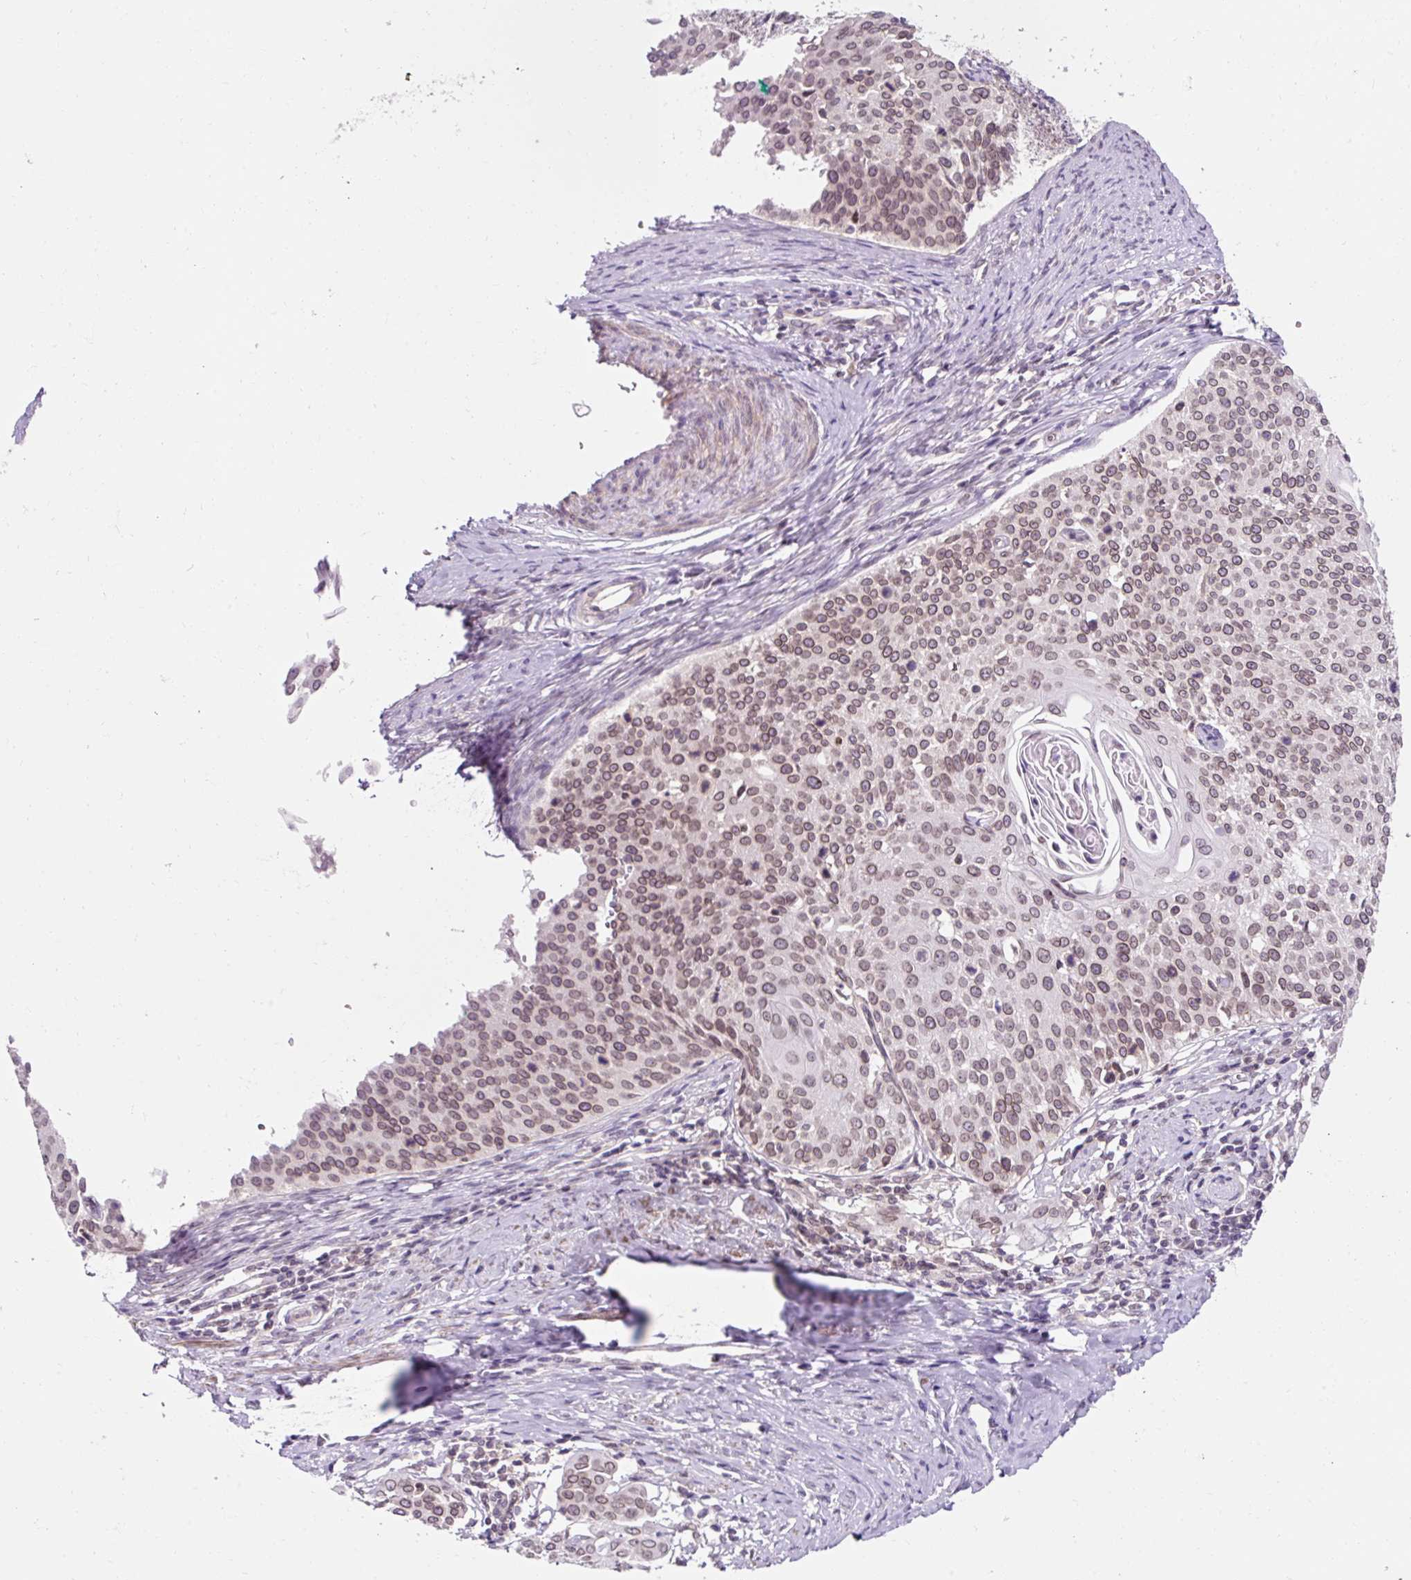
{"staining": {"intensity": "weak", "quantity": ">75%", "location": "cytoplasmic/membranous,nuclear"}, "tissue": "cervical cancer", "cell_type": "Tumor cells", "image_type": "cancer", "snomed": [{"axis": "morphology", "description": "Squamous cell carcinoma, NOS"}, {"axis": "topography", "description": "Cervix"}], "caption": "This histopathology image shows cervical cancer stained with immunohistochemistry (IHC) to label a protein in brown. The cytoplasmic/membranous and nuclear of tumor cells show weak positivity for the protein. Nuclei are counter-stained blue.", "gene": "ZNF610", "patient": {"sex": "female", "age": 44}}